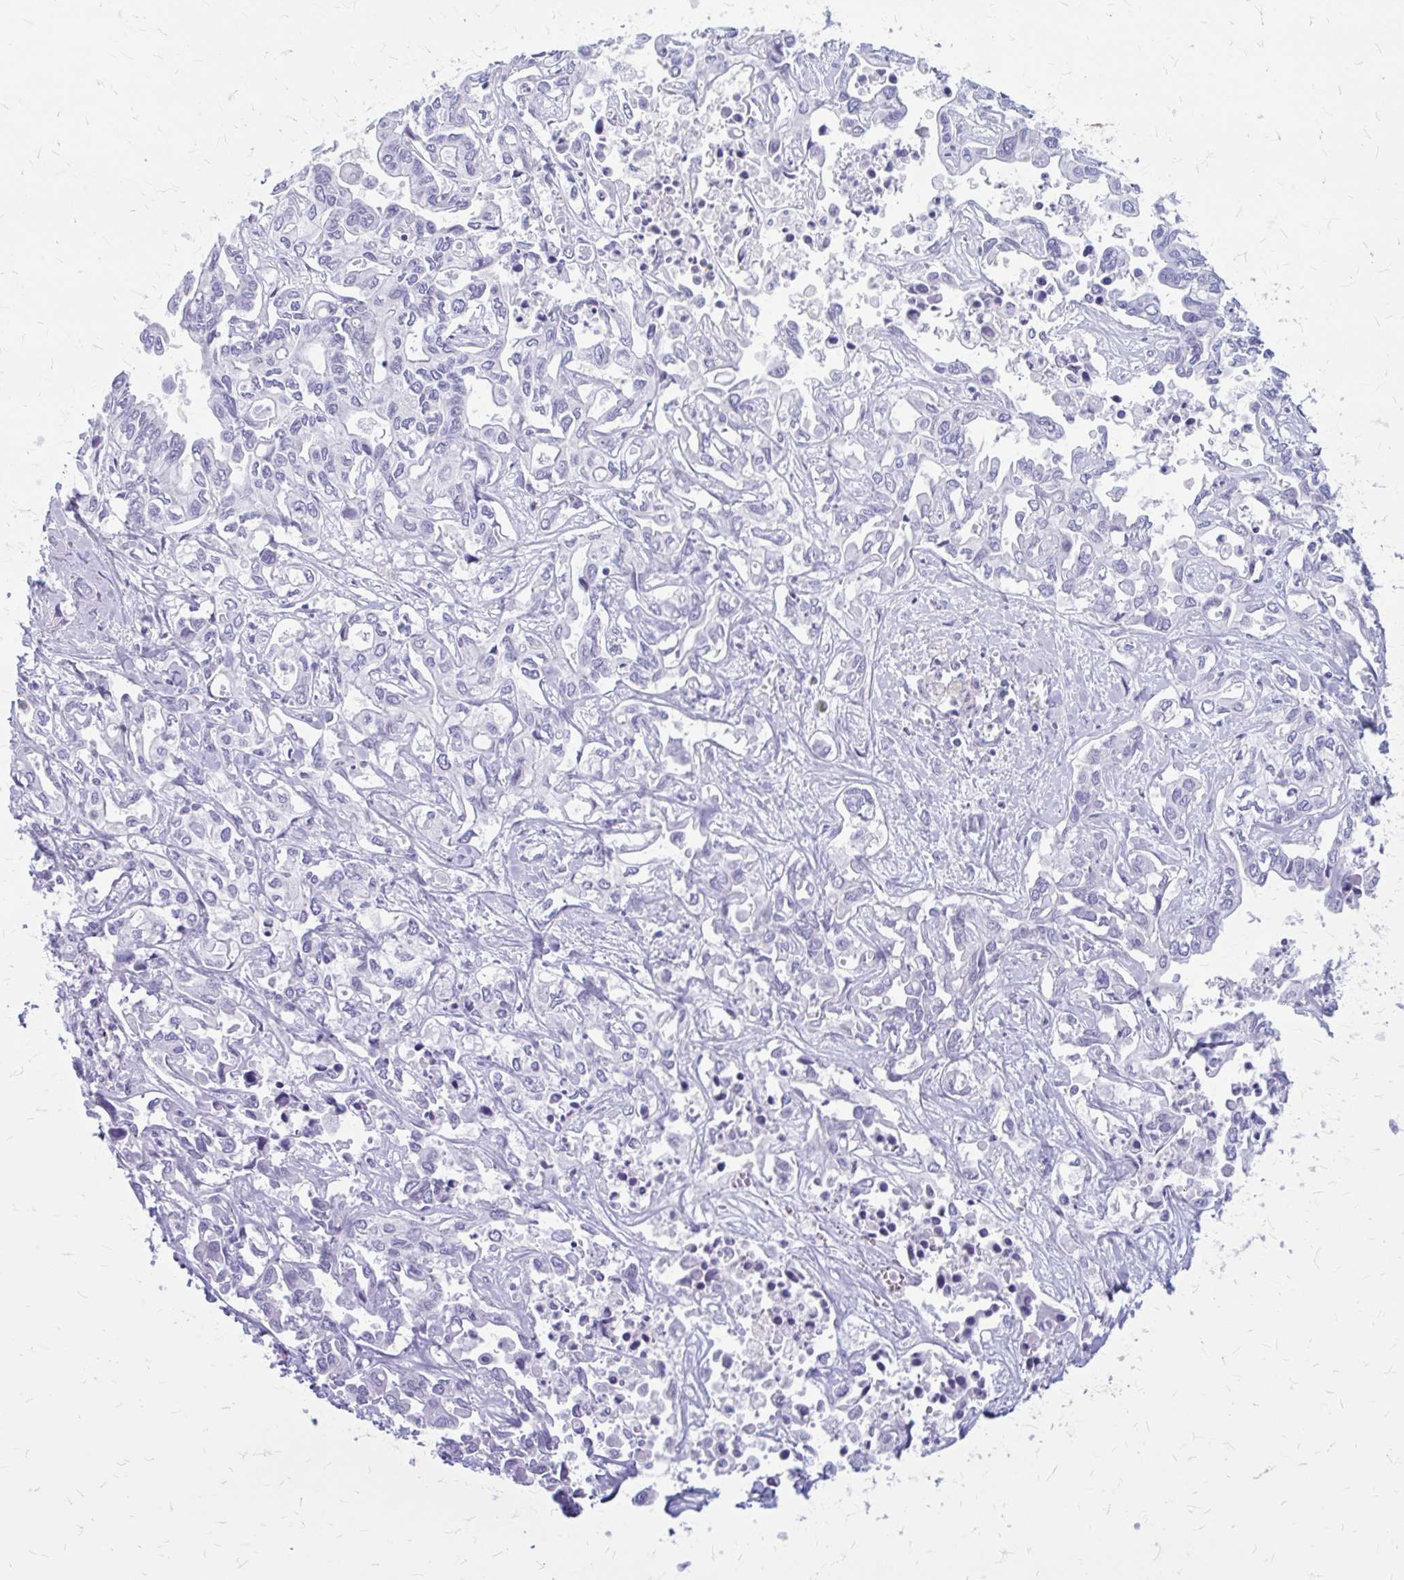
{"staining": {"intensity": "negative", "quantity": "none", "location": "none"}, "tissue": "liver cancer", "cell_type": "Tumor cells", "image_type": "cancer", "snomed": [{"axis": "morphology", "description": "Cholangiocarcinoma"}, {"axis": "topography", "description": "Liver"}], "caption": "IHC image of neoplastic tissue: liver cholangiocarcinoma stained with DAB demonstrates no significant protein expression in tumor cells.", "gene": "KLHDC7A", "patient": {"sex": "female", "age": 64}}